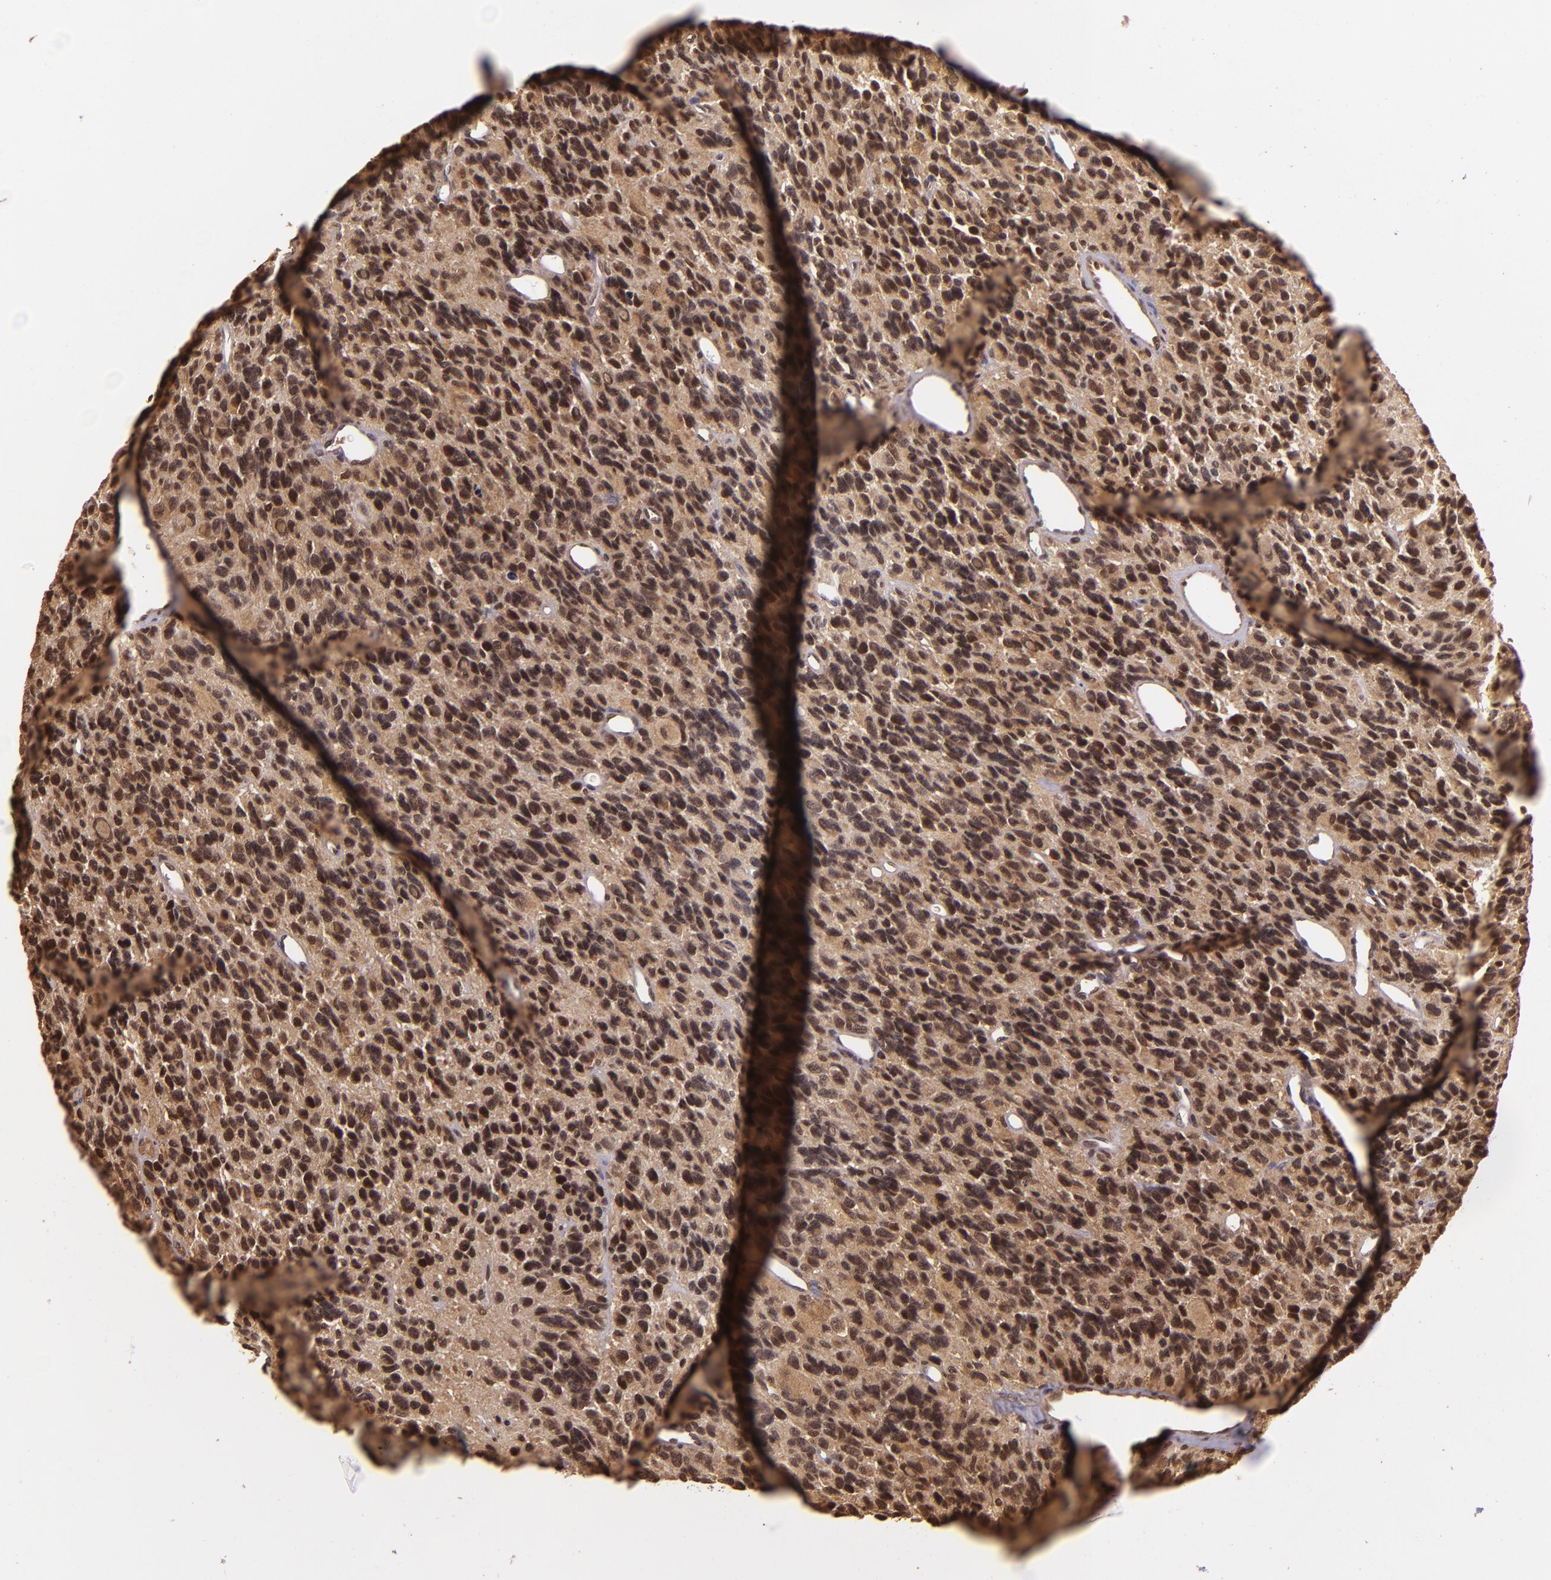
{"staining": {"intensity": "weak", "quantity": ">75%", "location": "cytoplasmic/membranous,nuclear"}, "tissue": "glioma", "cell_type": "Tumor cells", "image_type": "cancer", "snomed": [{"axis": "morphology", "description": "Glioma, malignant, High grade"}, {"axis": "topography", "description": "Brain"}], "caption": "About >75% of tumor cells in glioma show weak cytoplasmic/membranous and nuclear protein staining as visualized by brown immunohistochemical staining.", "gene": "TXNRD2", "patient": {"sex": "male", "age": 77}}